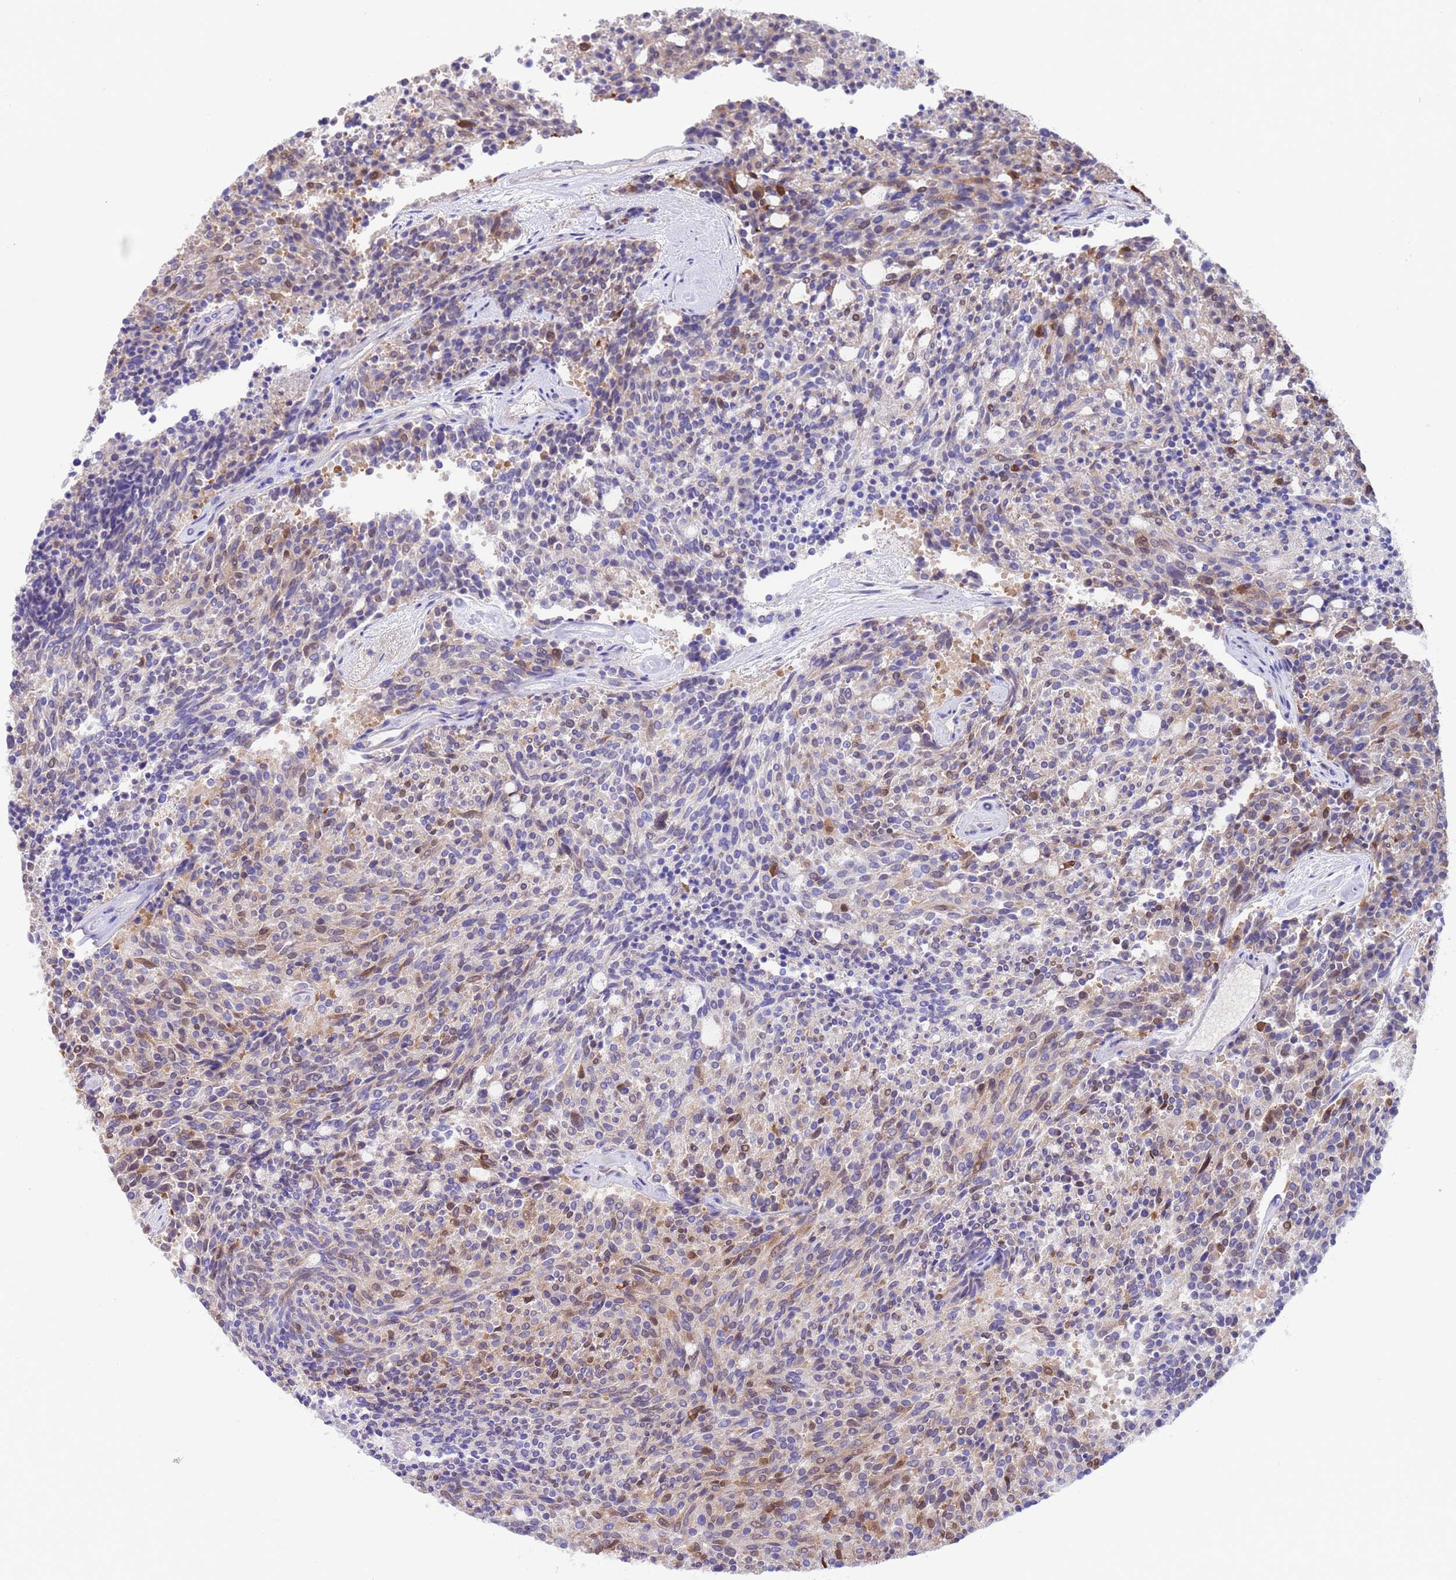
{"staining": {"intensity": "weak", "quantity": "<25%", "location": "cytoplasmic/membranous"}, "tissue": "carcinoid", "cell_type": "Tumor cells", "image_type": "cancer", "snomed": [{"axis": "morphology", "description": "Carcinoid, malignant, NOS"}, {"axis": "topography", "description": "Pancreas"}], "caption": "There is no significant positivity in tumor cells of carcinoid.", "gene": "C6orf47", "patient": {"sex": "female", "age": 54}}